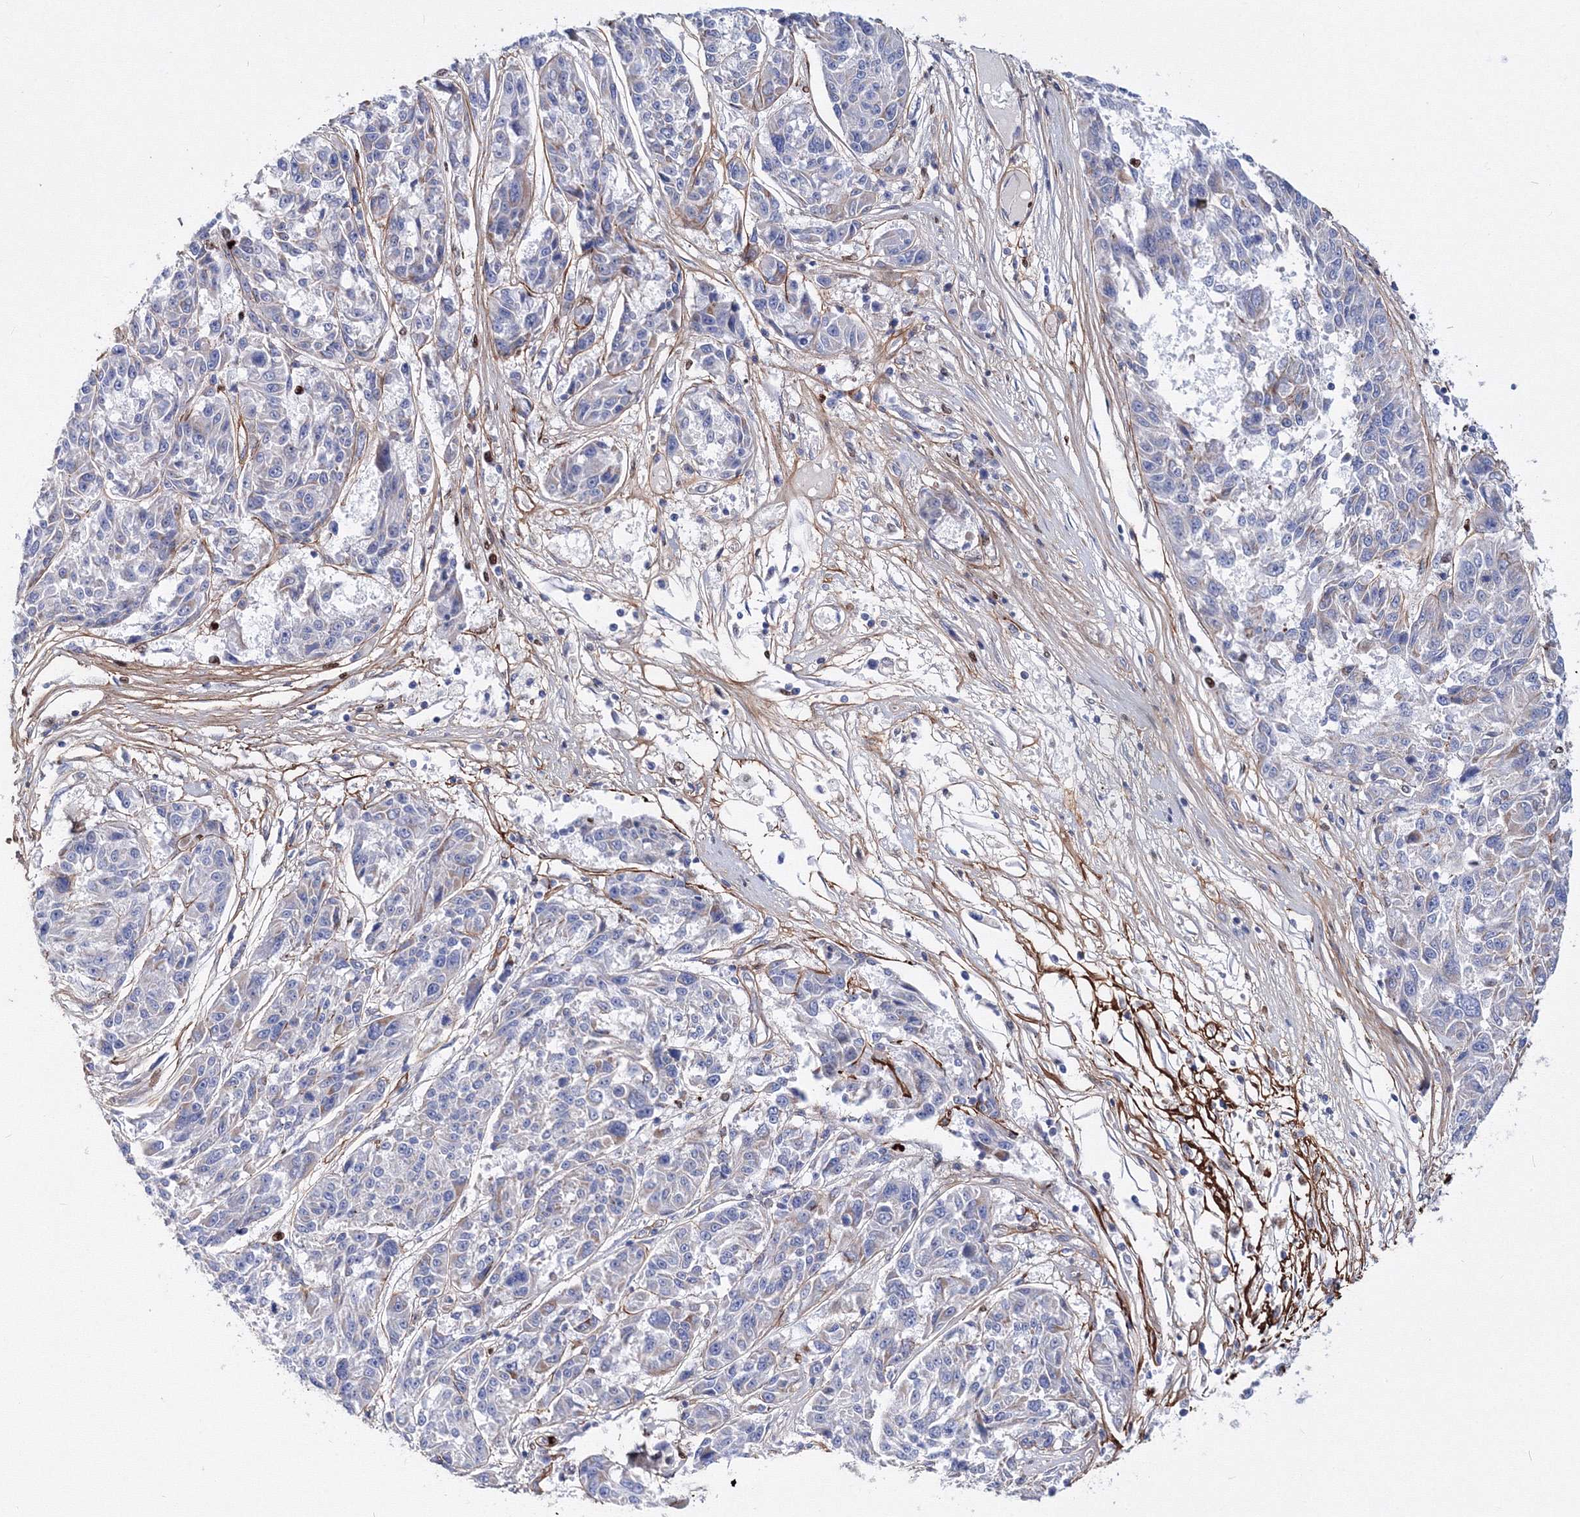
{"staining": {"intensity": "negative", "quantity": "none", "location": "none"}, "tissue": "melanoma", "cell_type": "Tumor cells", "image_type": "cancer", "snomed": [{"axis": "morphology", "description": "Malignant melanoma, NOS"}, {"axis": "topography", "description": "Skin"}], "caption": "Immunohistochemistry of melanoma shows no staining in tumor cells. (DAB IHC visualized using brightfield microscopy, high magnification).", "gene": "C11orf52", "patient": {"sex": "male", "age": 53}}